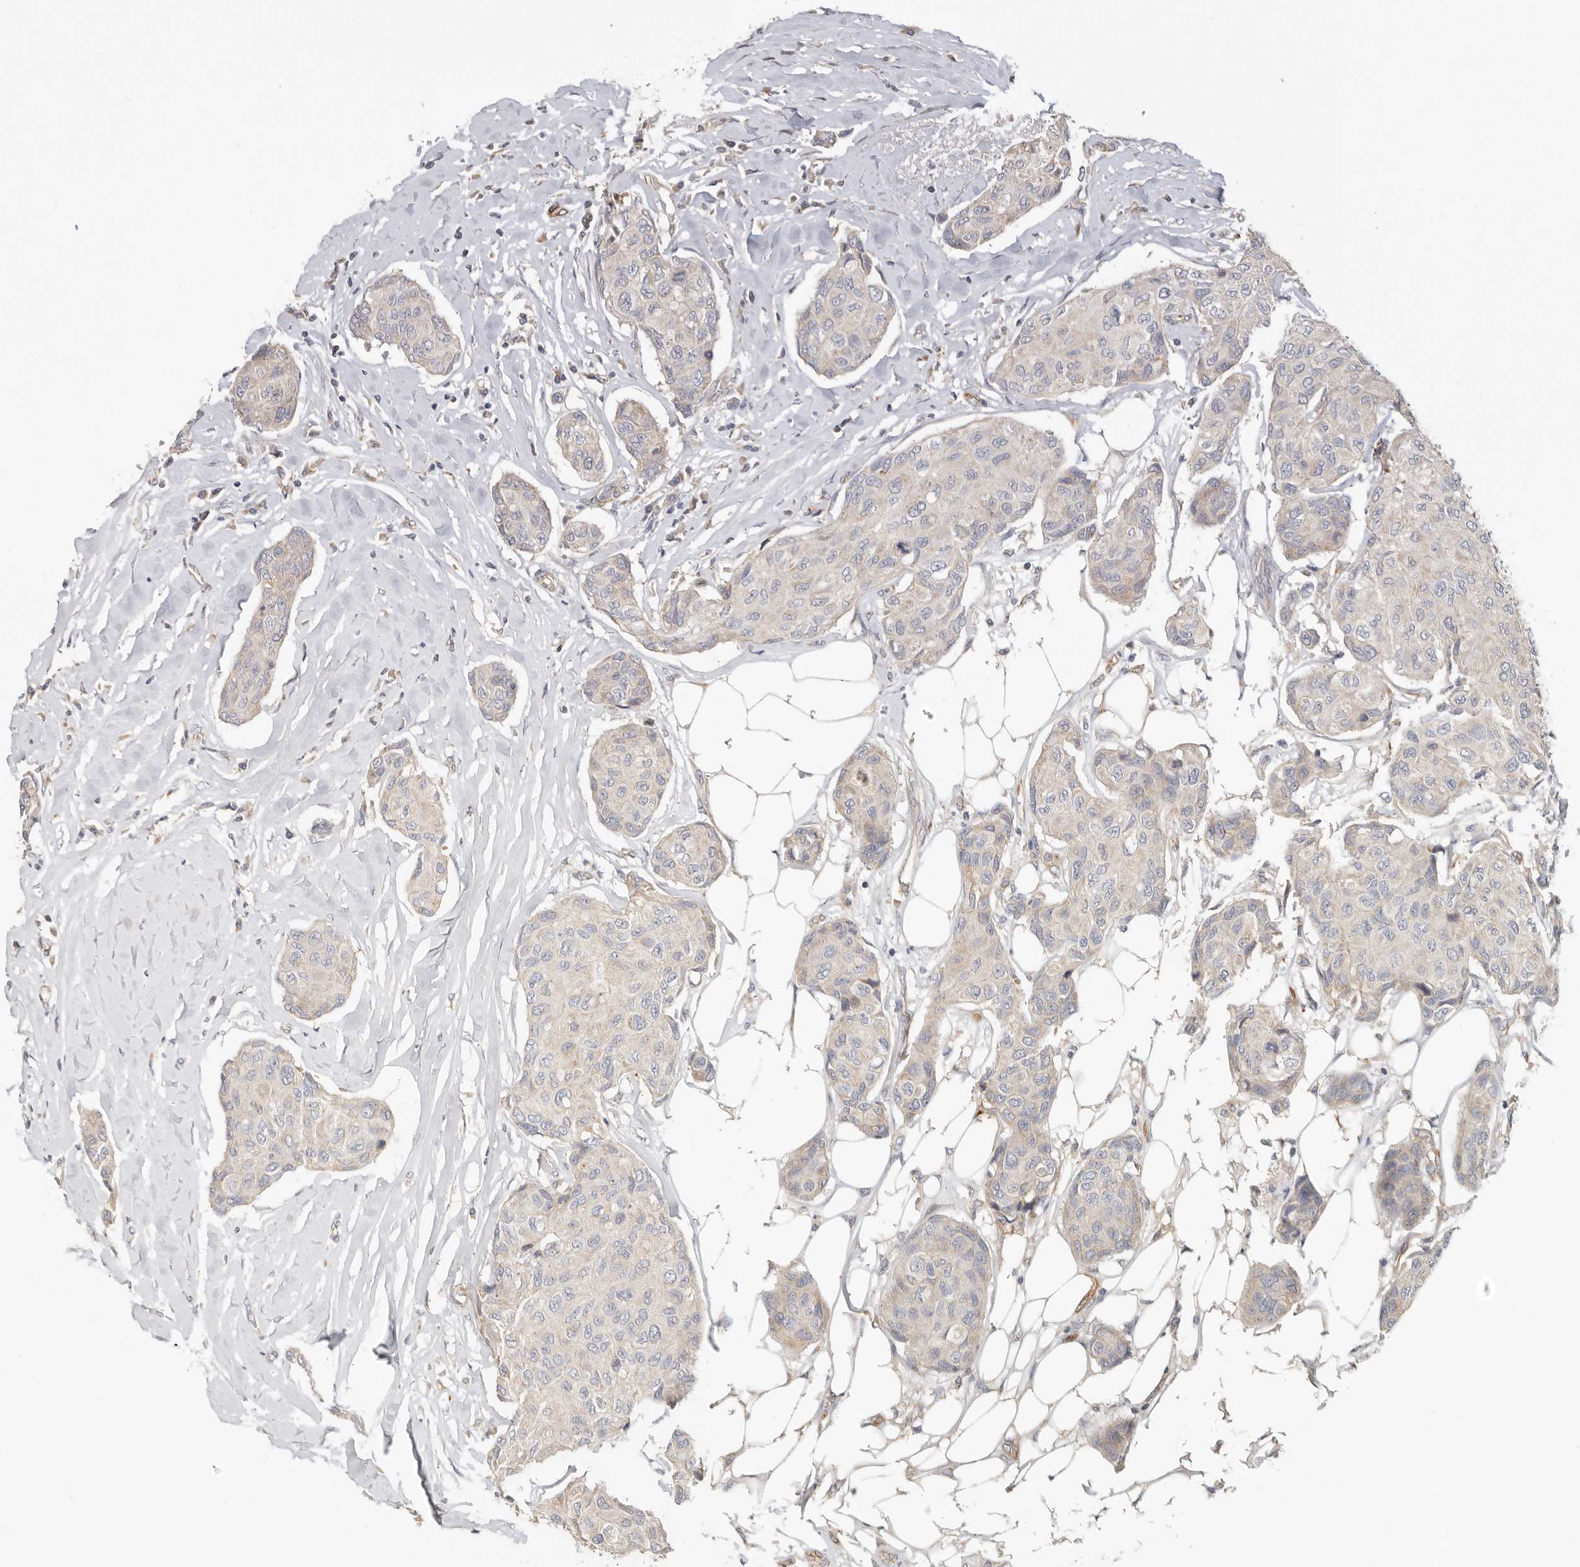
{"staining": {"intensity": "negative", "quantity": "none", "location": "none"}, "tissue": "breast cancer", "cell_type": "Tumor cells", "image_type": "cancer", "snomed": [{"axis": "morphology", "description": "Duct carcinoma"}, {"axis": "topography", "description": "Breast"}], "caption": "Protein analysis of breast cancer (infiltrating ductal carcinoma) exhibits no significant staining in tumor cells.", "gene": "SPRING1", "patient": {"sex": "female", "age": 80}}